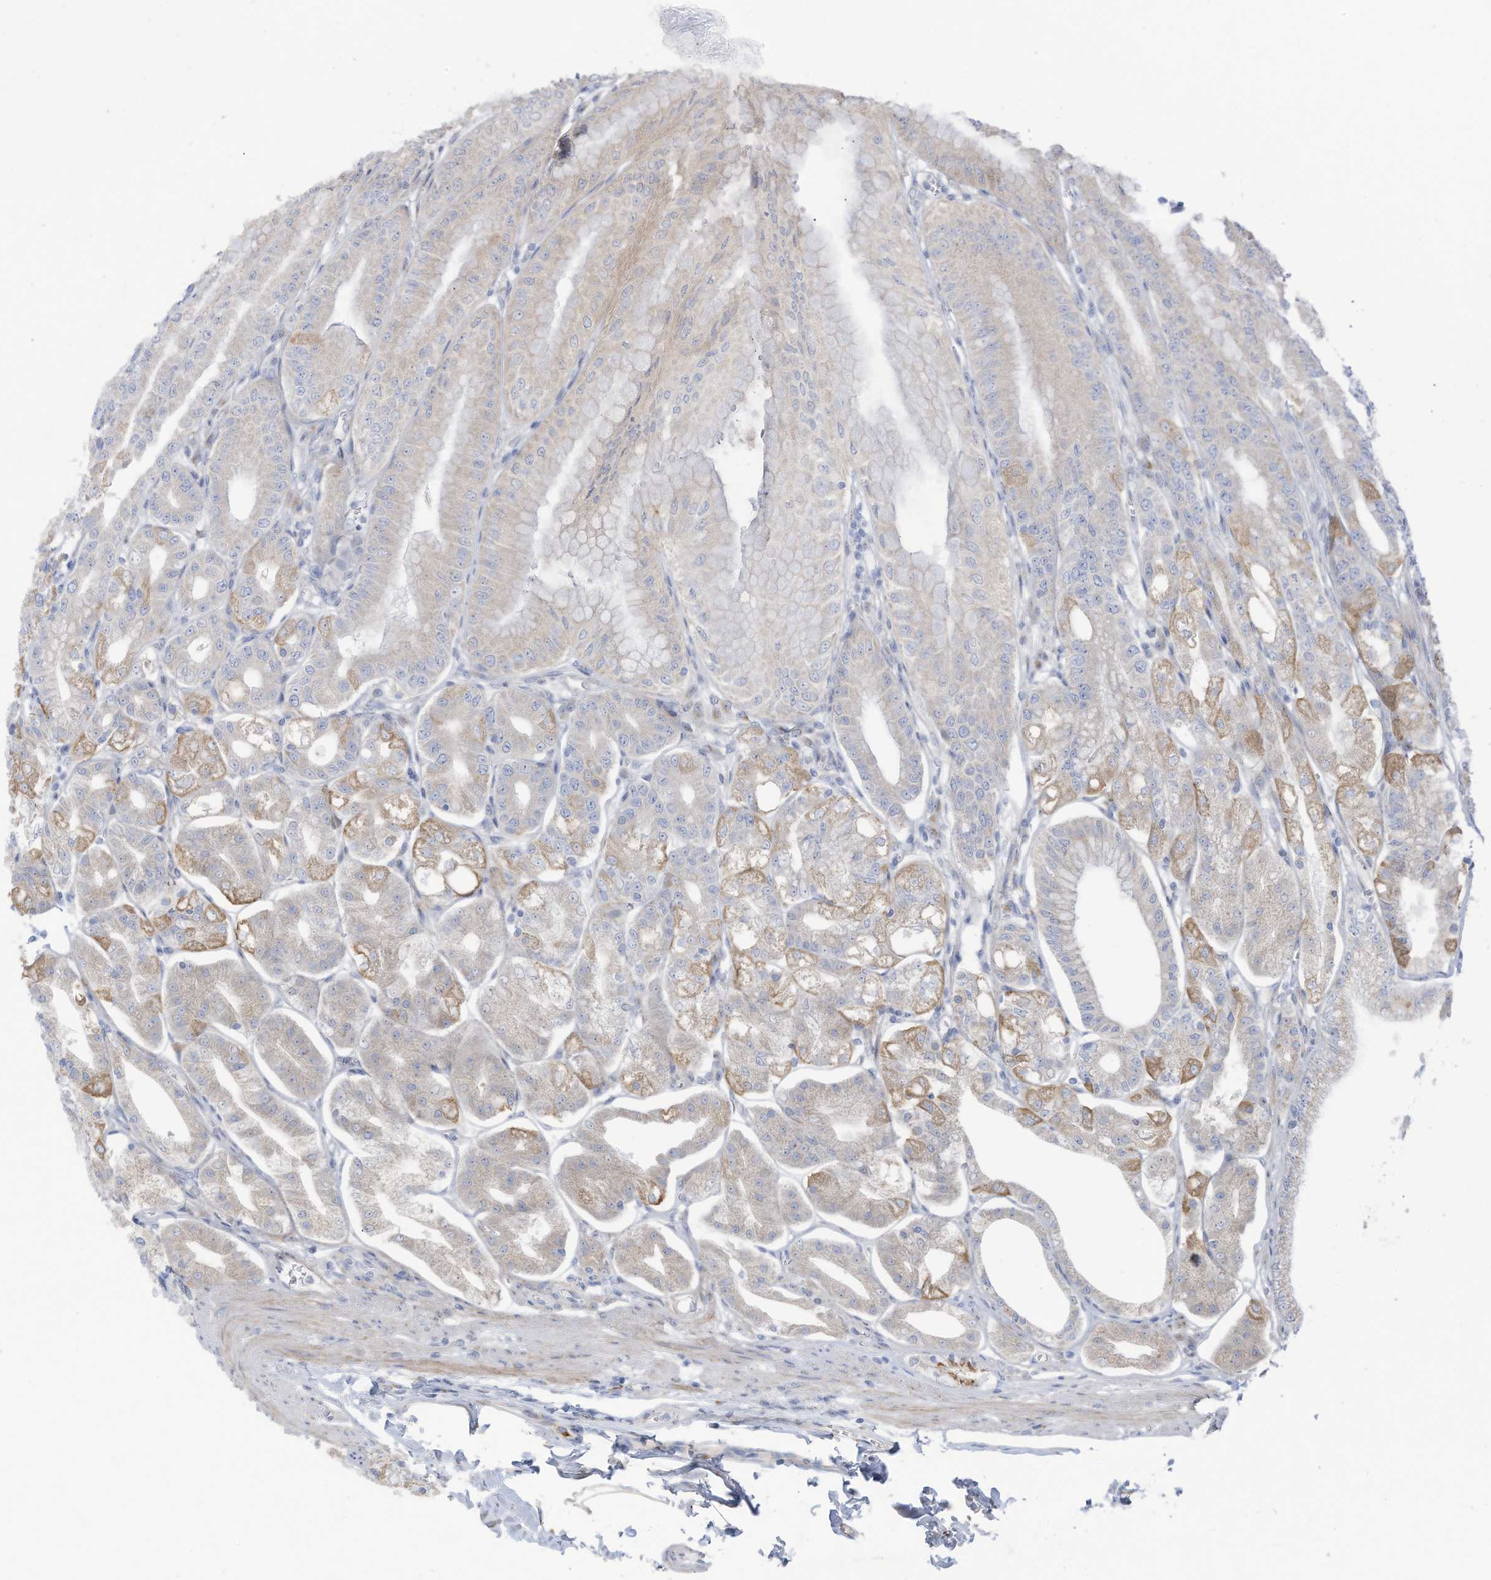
{"staining": {"intensity": "moderate", "quantity": "<25%", "location": "cytoplasmic/membranous"}, "tissue": "stomach", "cell_type": "Glandular cells", "image_type": "normal", "snomed": [{"axis": "morphology", "description": "Normal tissue, NOS"}, {"axis": "topography", "description": "Stomach, lower"}], "caption": "IHC (DAB (3,3'-diaminobenzidine)) staining of unremarkable stomach displays moderate cytoplasmic/membranous protein staining in about <25% of glandular cells.", "gene": "TRMT2B", "patient": {"sex": "male", "age": 71}}